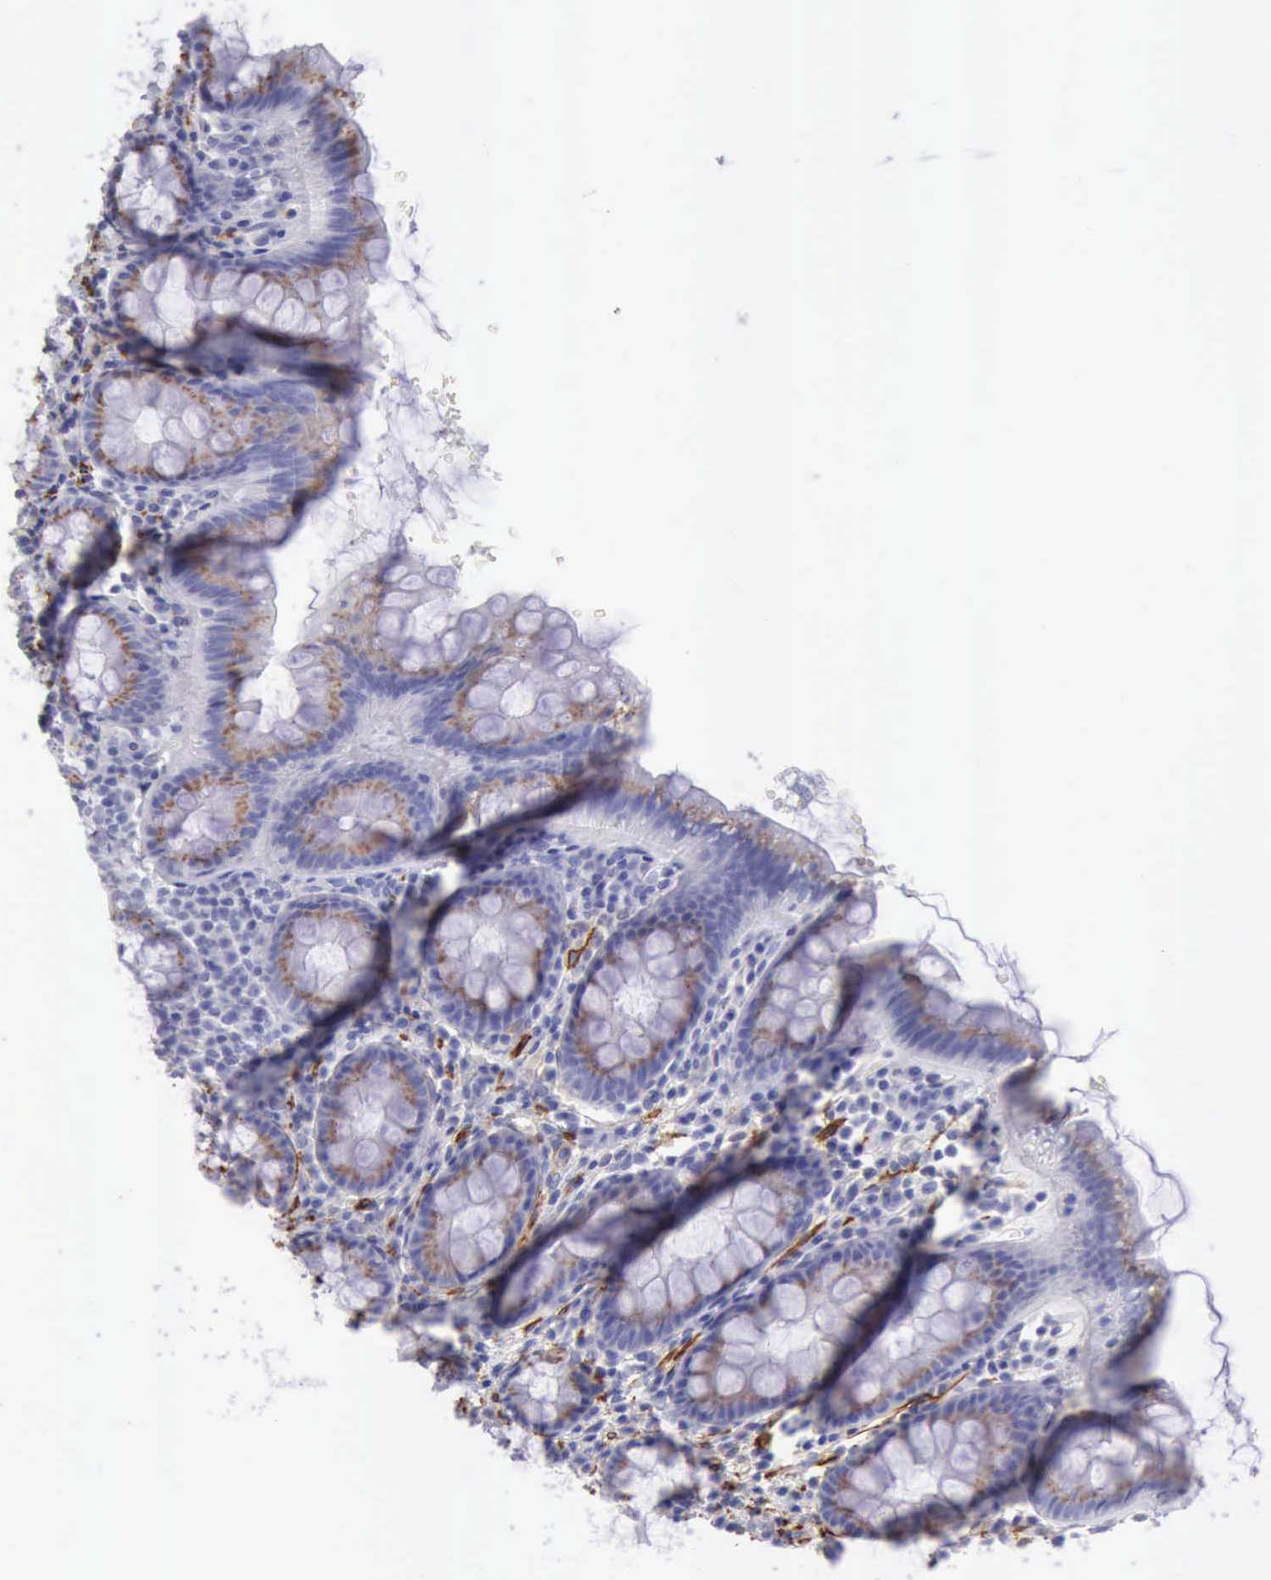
{"staining": {"intensity": "moderate", "quantity": ">75%", "location": "cytoplasmic/membranous"}, "tissue": "rectum", "cell_type": "Glandular cells", "image_type": "normal", "snomed": [{"axis": "morphology", "description": "Normal tissue, NOS"}, {"axis": "topography", "description": "Rectum"}], "caption": "Moderate cytoplasmic/membranous expression is identified in about >75% of glandular cells in unremarkable rectum.", "gene": "AOC3", "patient": {"sex": "male", "age": 92}}